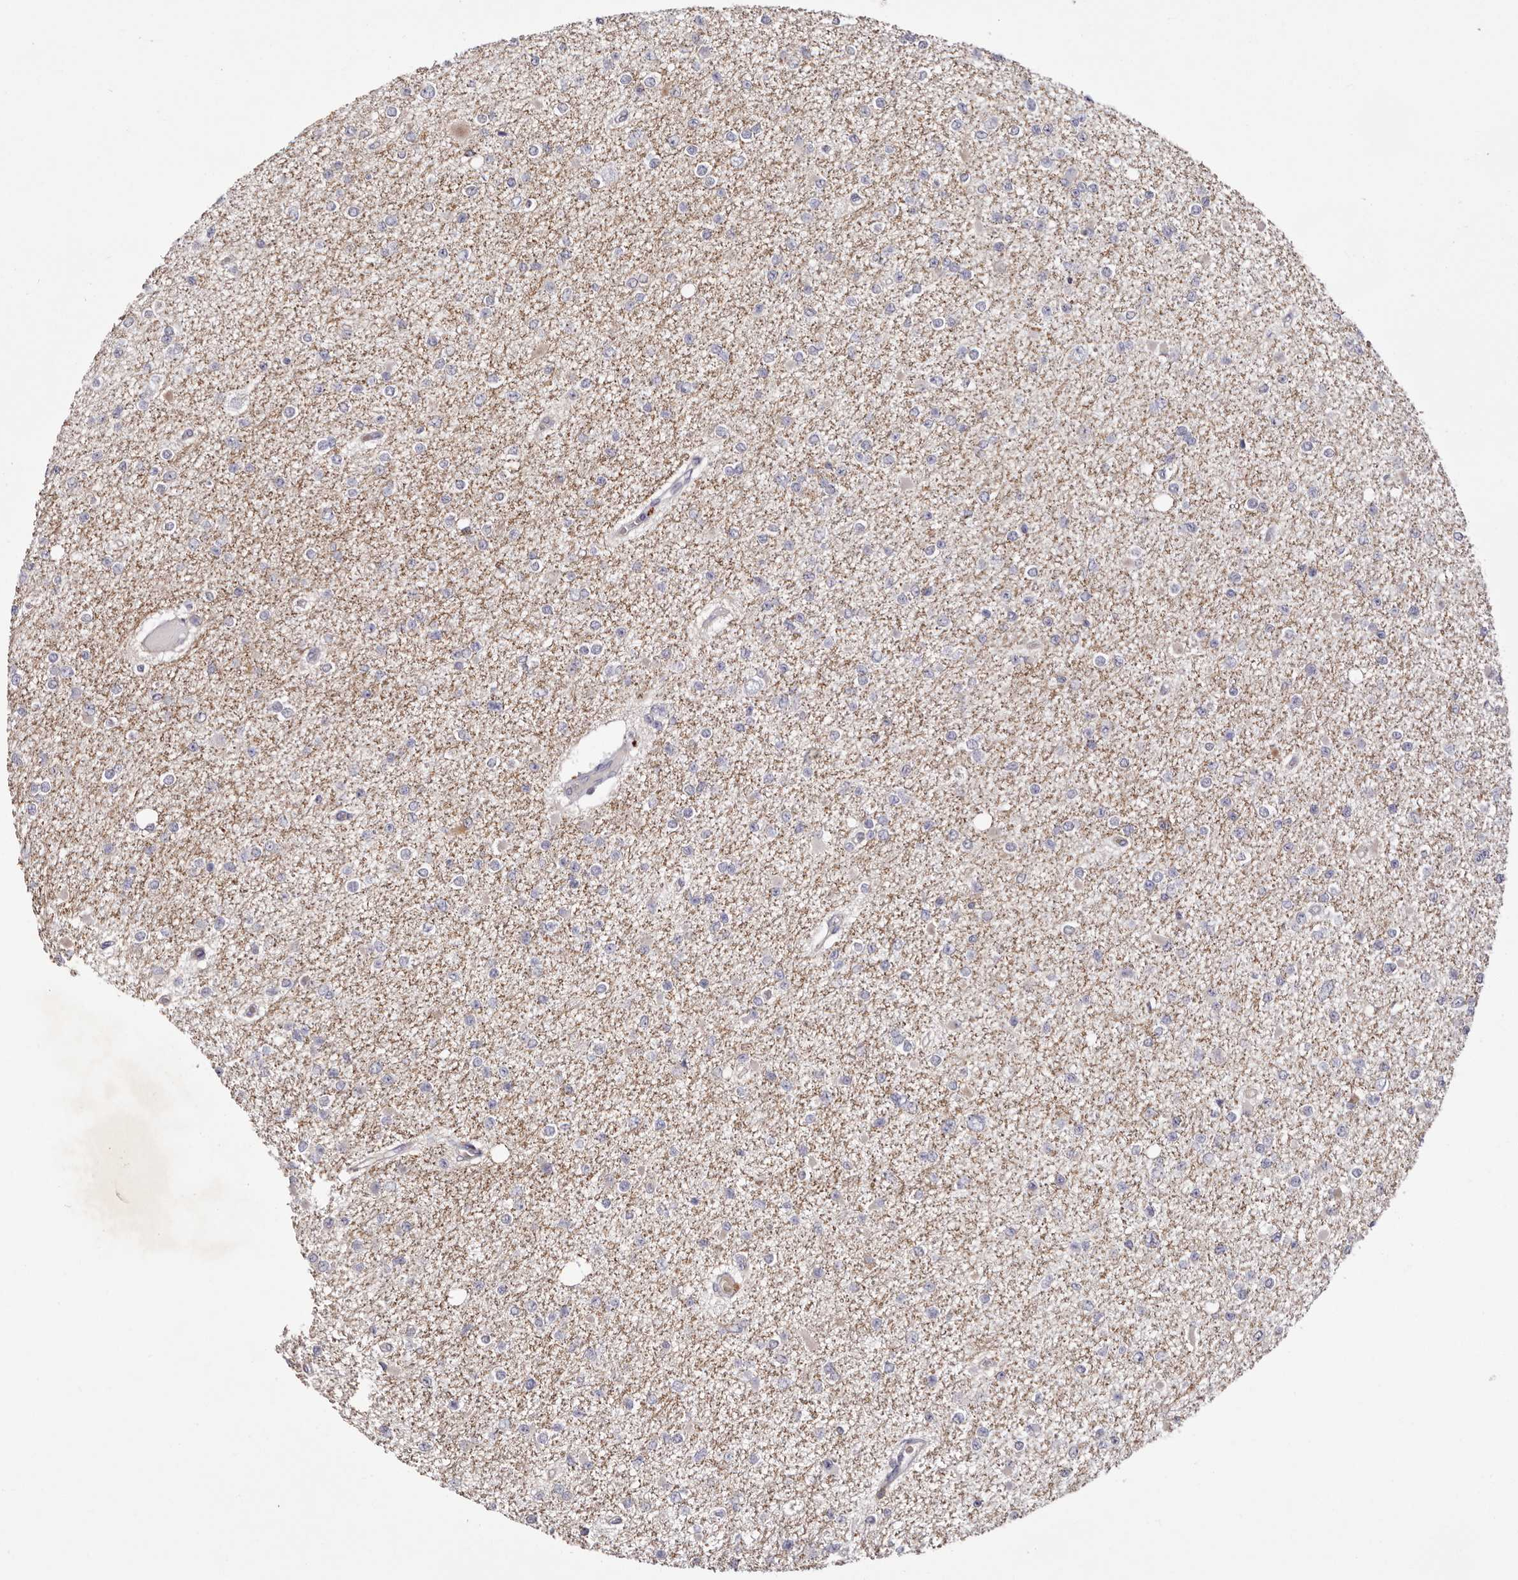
{"staining": {"intensity": "negative", "quantity": "none", "location": "none"}, "tissue": "glioma", "cell_type": "Tumor cells", "image_type": "cancer", "snomed": [{"axis": "morphology", "description": "Glioma, malignant, Low grade"}, {"axis": "topography", "description": "Brain"}], "caption": "Immunohistochemistry (IHC) histopathology image of glioma stained for a protein (brown), which reveals no positivity in tumor cells.", "gene": "S1PR5", "patient": {"sex": "female", "age": 22}}